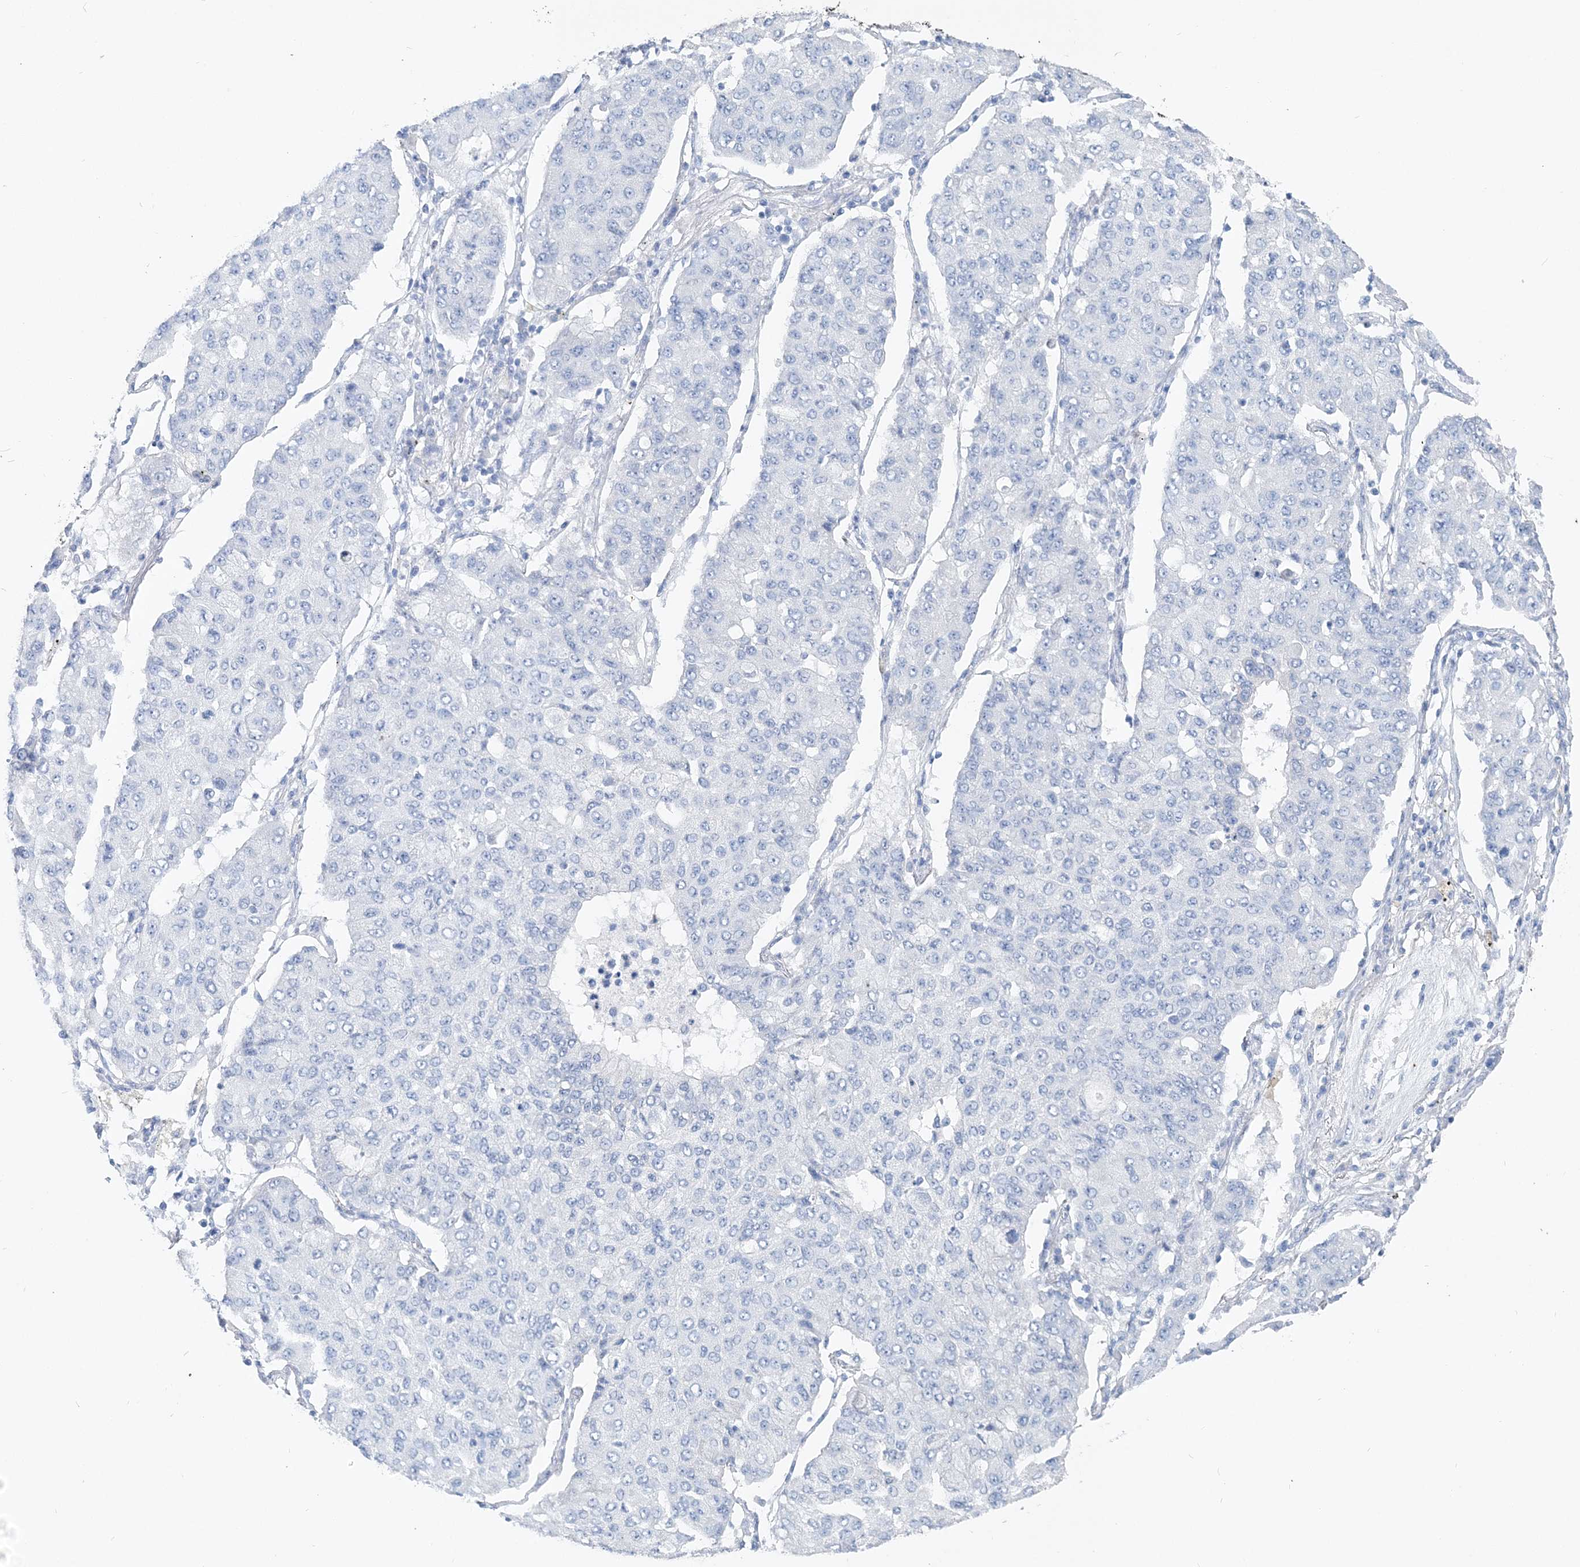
{"staining": {"intensity": "negative", "quantity": "none", "location": "none"}, "tissue": "lung cancer", "cell_type": "Tumor cells", "image_type": "cancer", "snomed": [{"axis": "morphology", "description": "Squamous cell carcinoma, NOS"}, {"axis": "topography", "description": "Lung"}], "caption": "Squamous cell carcinoma (lung) stained for a protein using immunohistochemistry (IHC) displays no staining tumor cells.", "gene": "TSPYL6", "patient": {"sex": "male", "age": 74}}